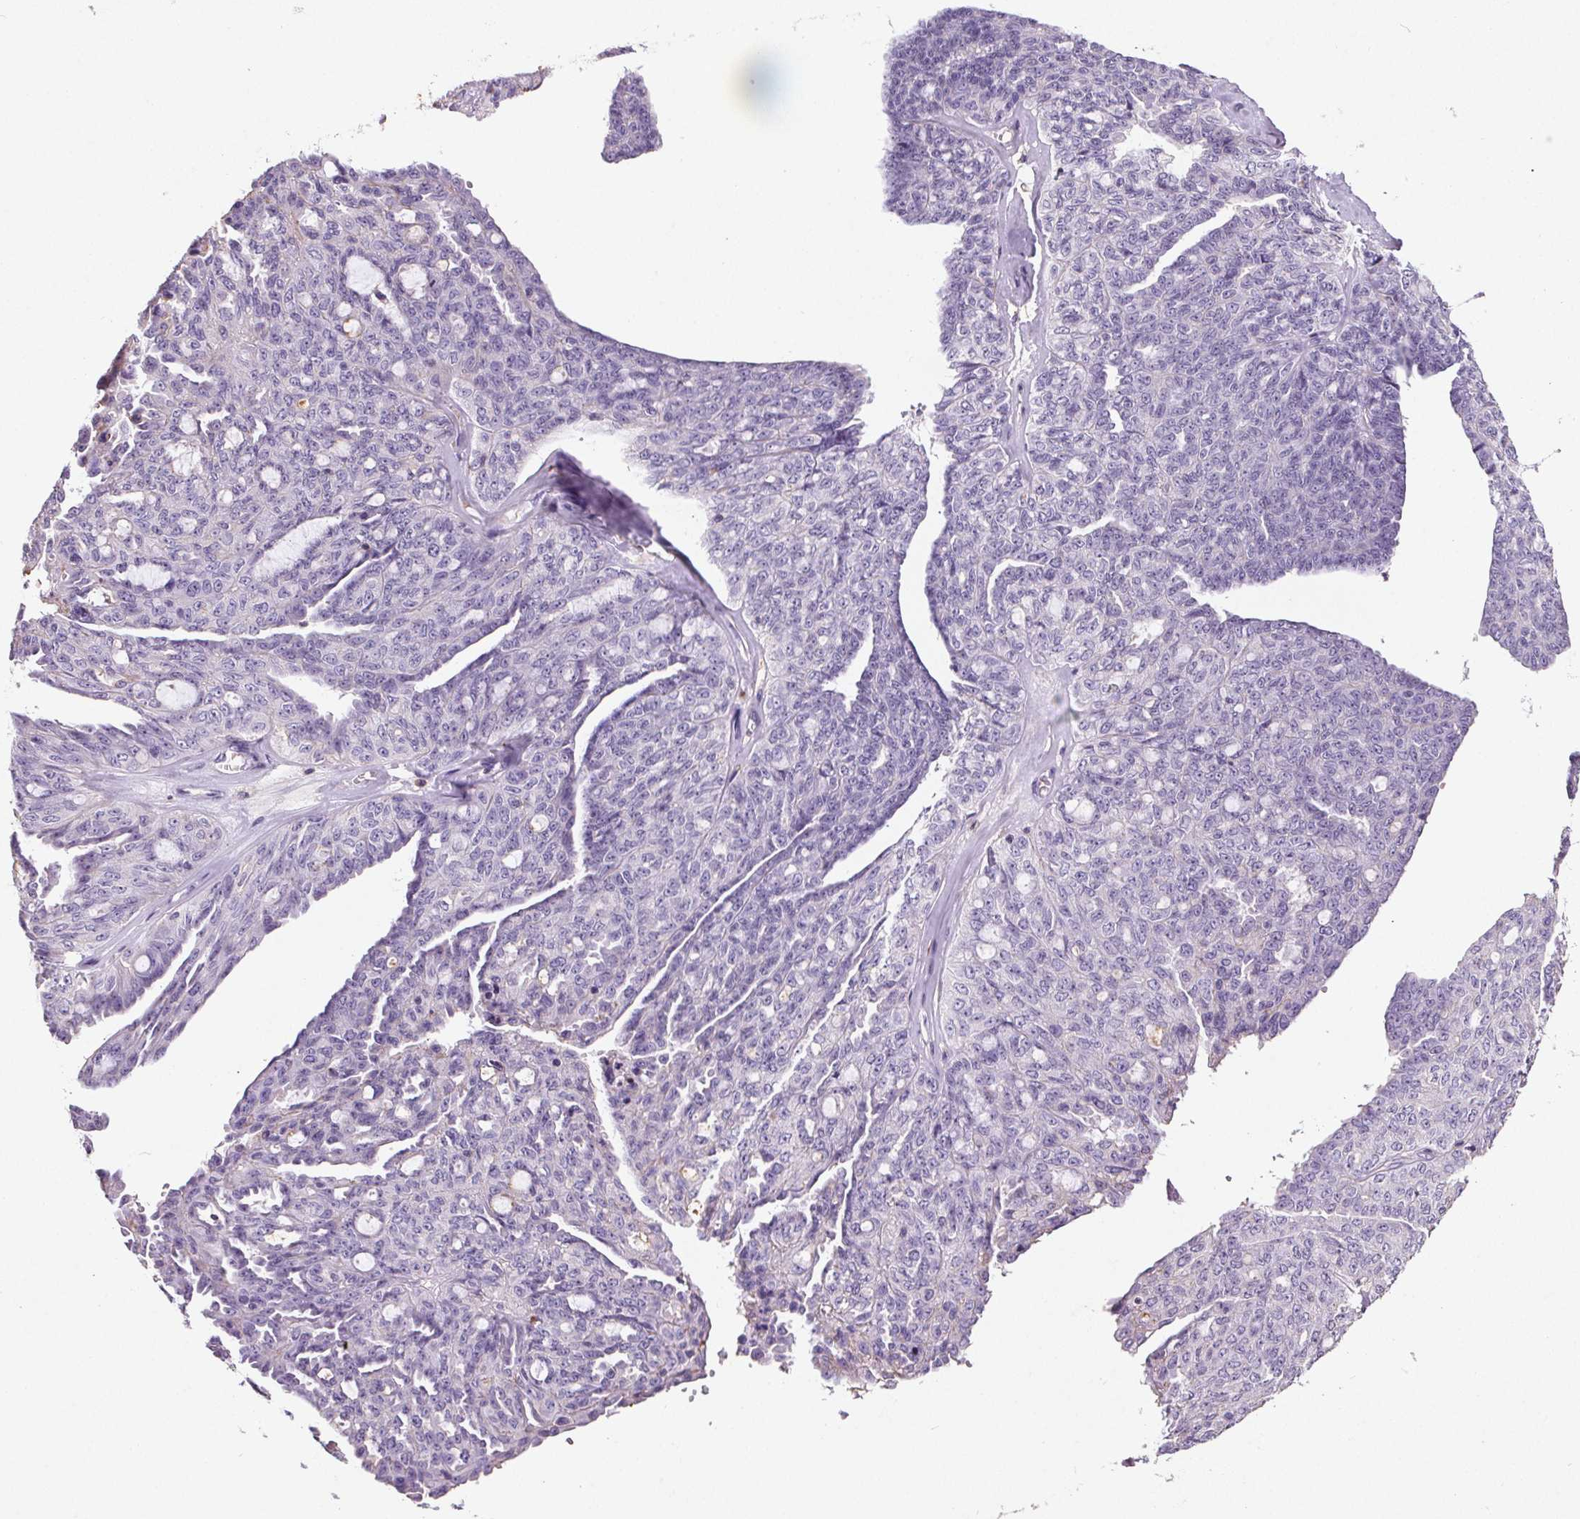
{"staining": {"intensity": "negative", "quantity": "none", "location": "none"}, "tissue": "ovarian cancer", "cell_type": "Tumor cells", "image_type": "cancer", "snomed": [{"axis": "morphology", "description": "Cystadenocarcinoma, serous, NOS"}, {"axis": "topography", "description": "Ovary"}], "caption": "DAB (3,3'-diaminobenzidine) immunohistochemical staining of ovarian serous cystadenocarcinoma shows no significant staining in tumor cells.", "gene": "C19orf84", "patient": {"sex": "female", "age": 71}}